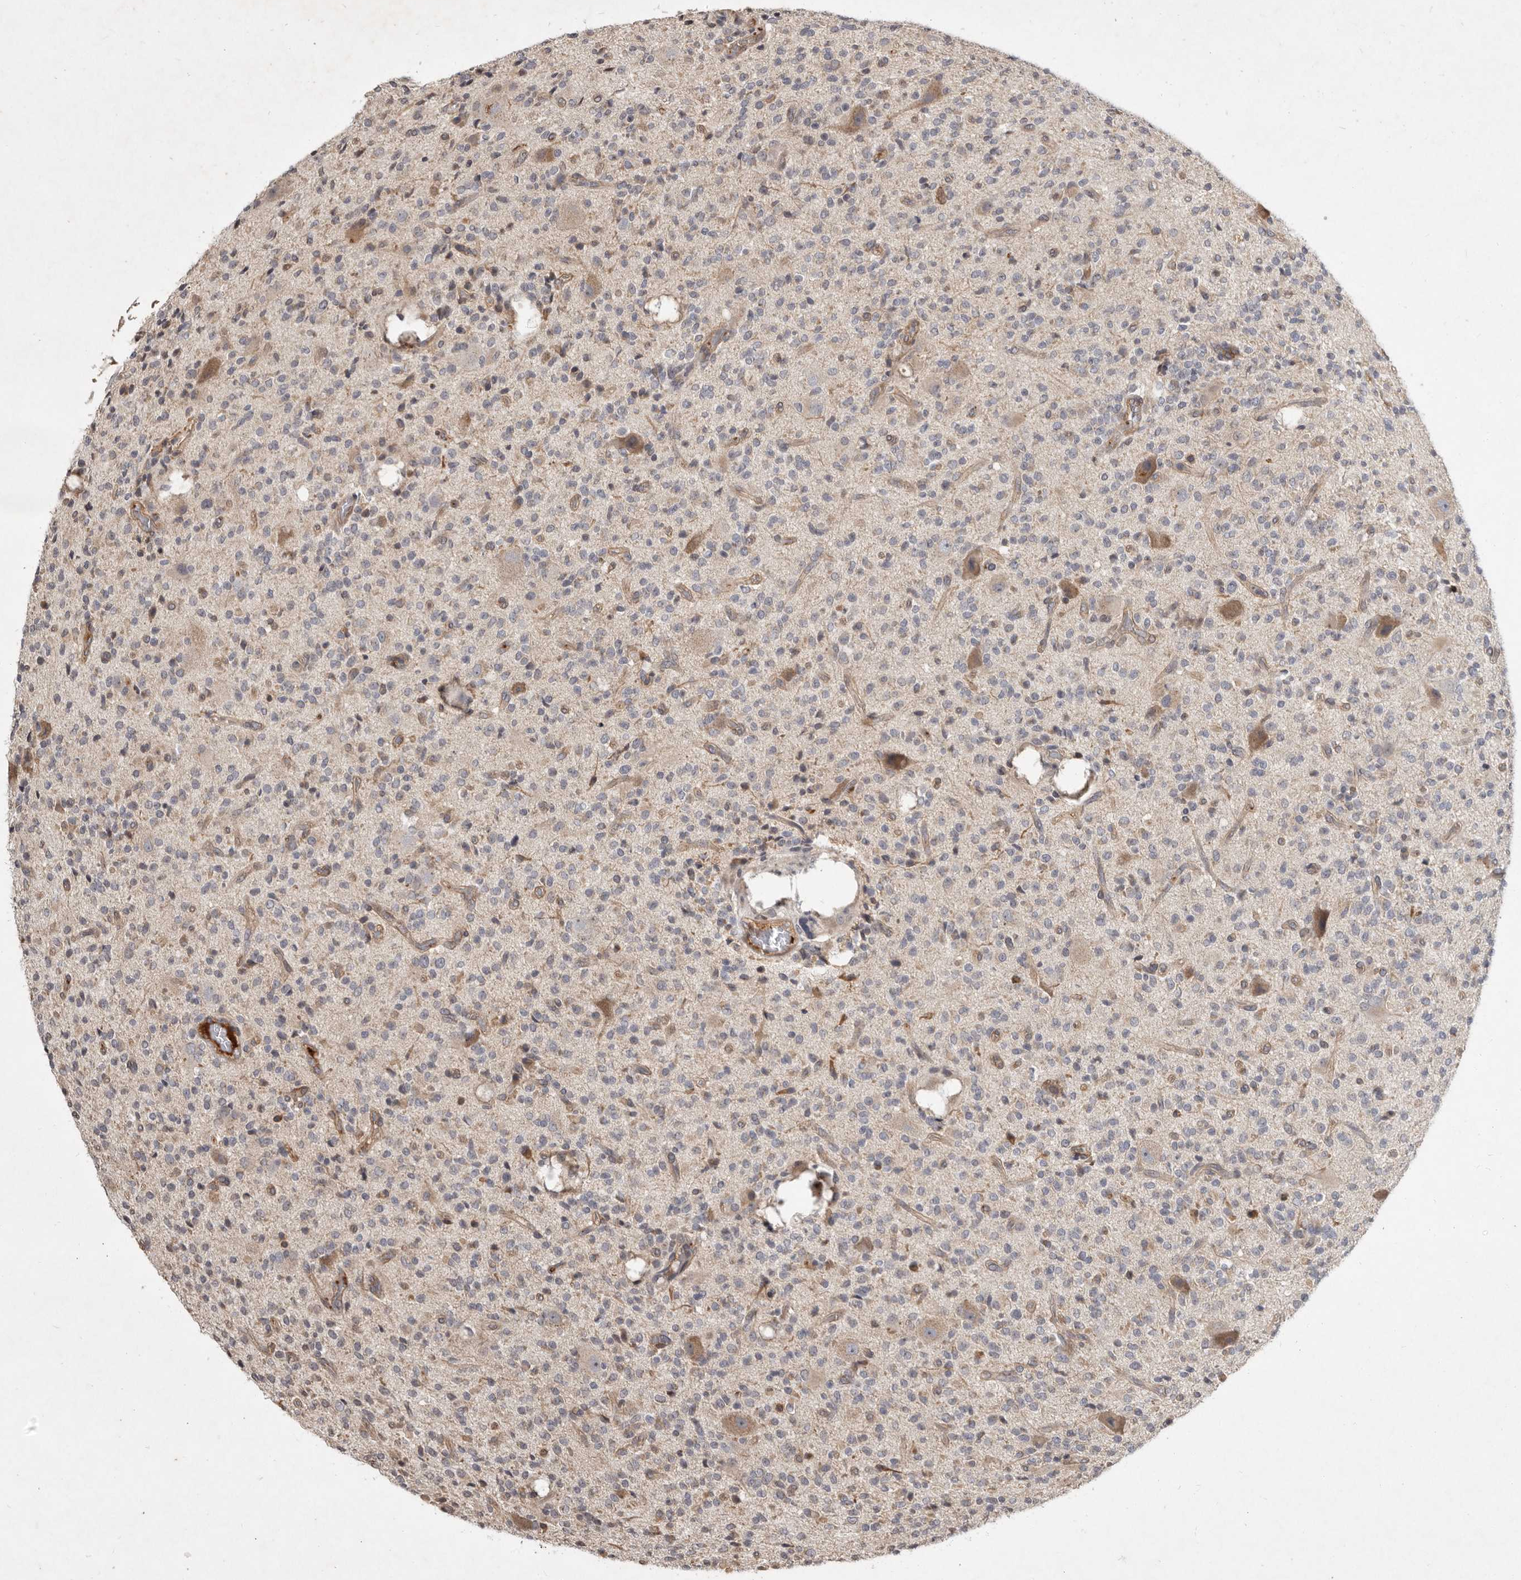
{"staining": {"intensity": "negative", "quantity": "none", "location": "none"}, "tissue": "glioma", "cell_type": "Tumor cells", "image_type": "cancer", "snomed": [{"axis": "morphology", "description": "Glioma, malignant, High grade"}, {"axis": "topography", "description": "Brain"}], "caption": "A photomicrograph of malignant glioma (high-grade) stained for a protein reveals no brown staining in tumor cells.", "gene": "DNAJC28", "patient": {"sex": "male", "age": 34}}